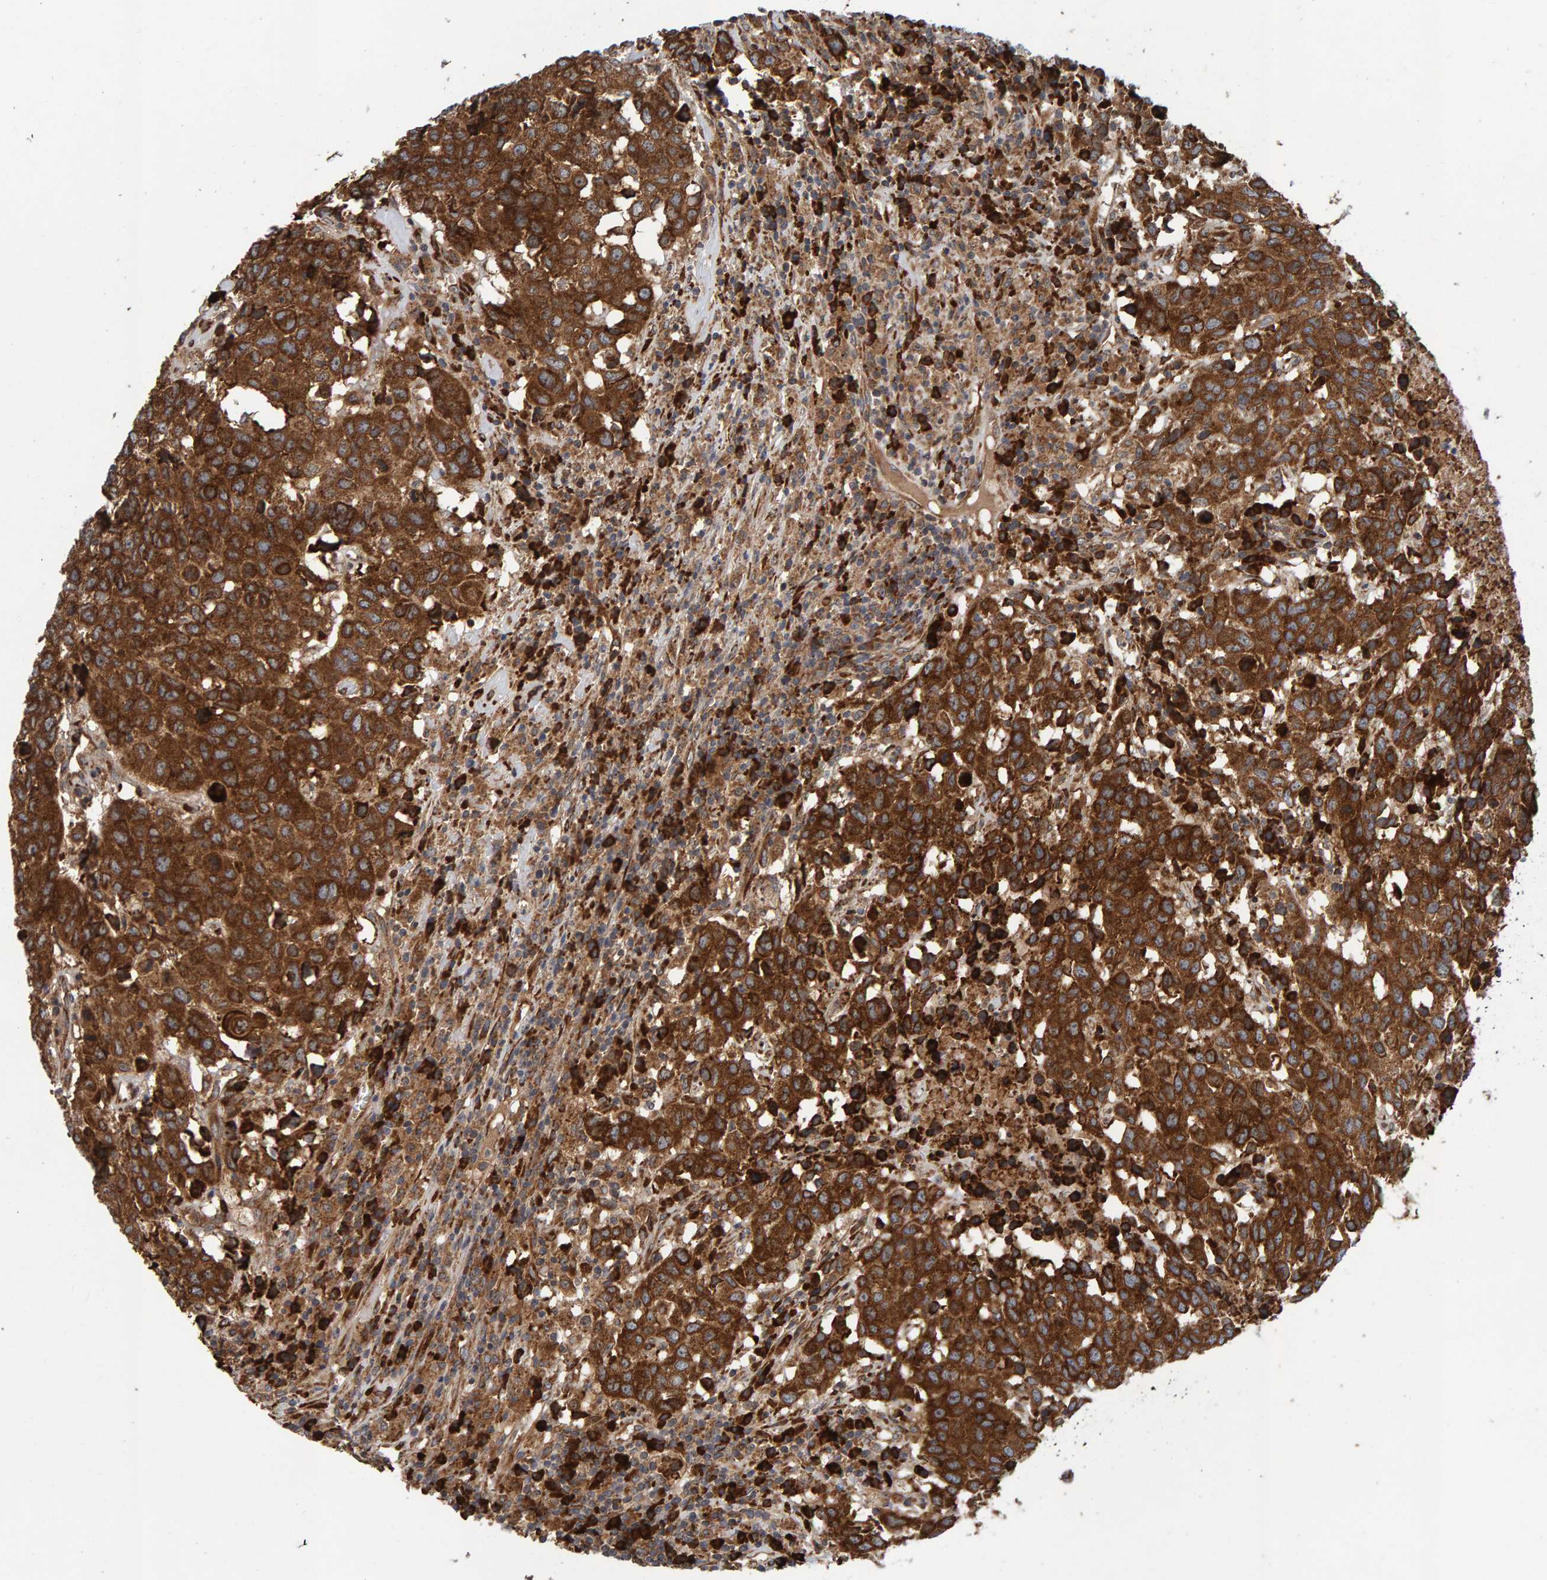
{"staining": {"intensity": "strong", "quantity": ">75%", "location": "cytoplasmic/membranous"}, "tissue": "head and neck cancer", "cell_type": "Tumor cells", "image_type": "cancer", "snomed": [{"axis": "morphology", "description": "Squamous cell carcinoma, NOS"}, {"axis": "topography", "description": "Head-Neck"}], "caption": "Tumor cells display high levels of strong cytoplasmic/membranous expression in approximately >75% of cells in human head and neck squamous cell carcinoma.", "gene": "BAIAP2", "patient": {"sex": "male", "age": 66}}